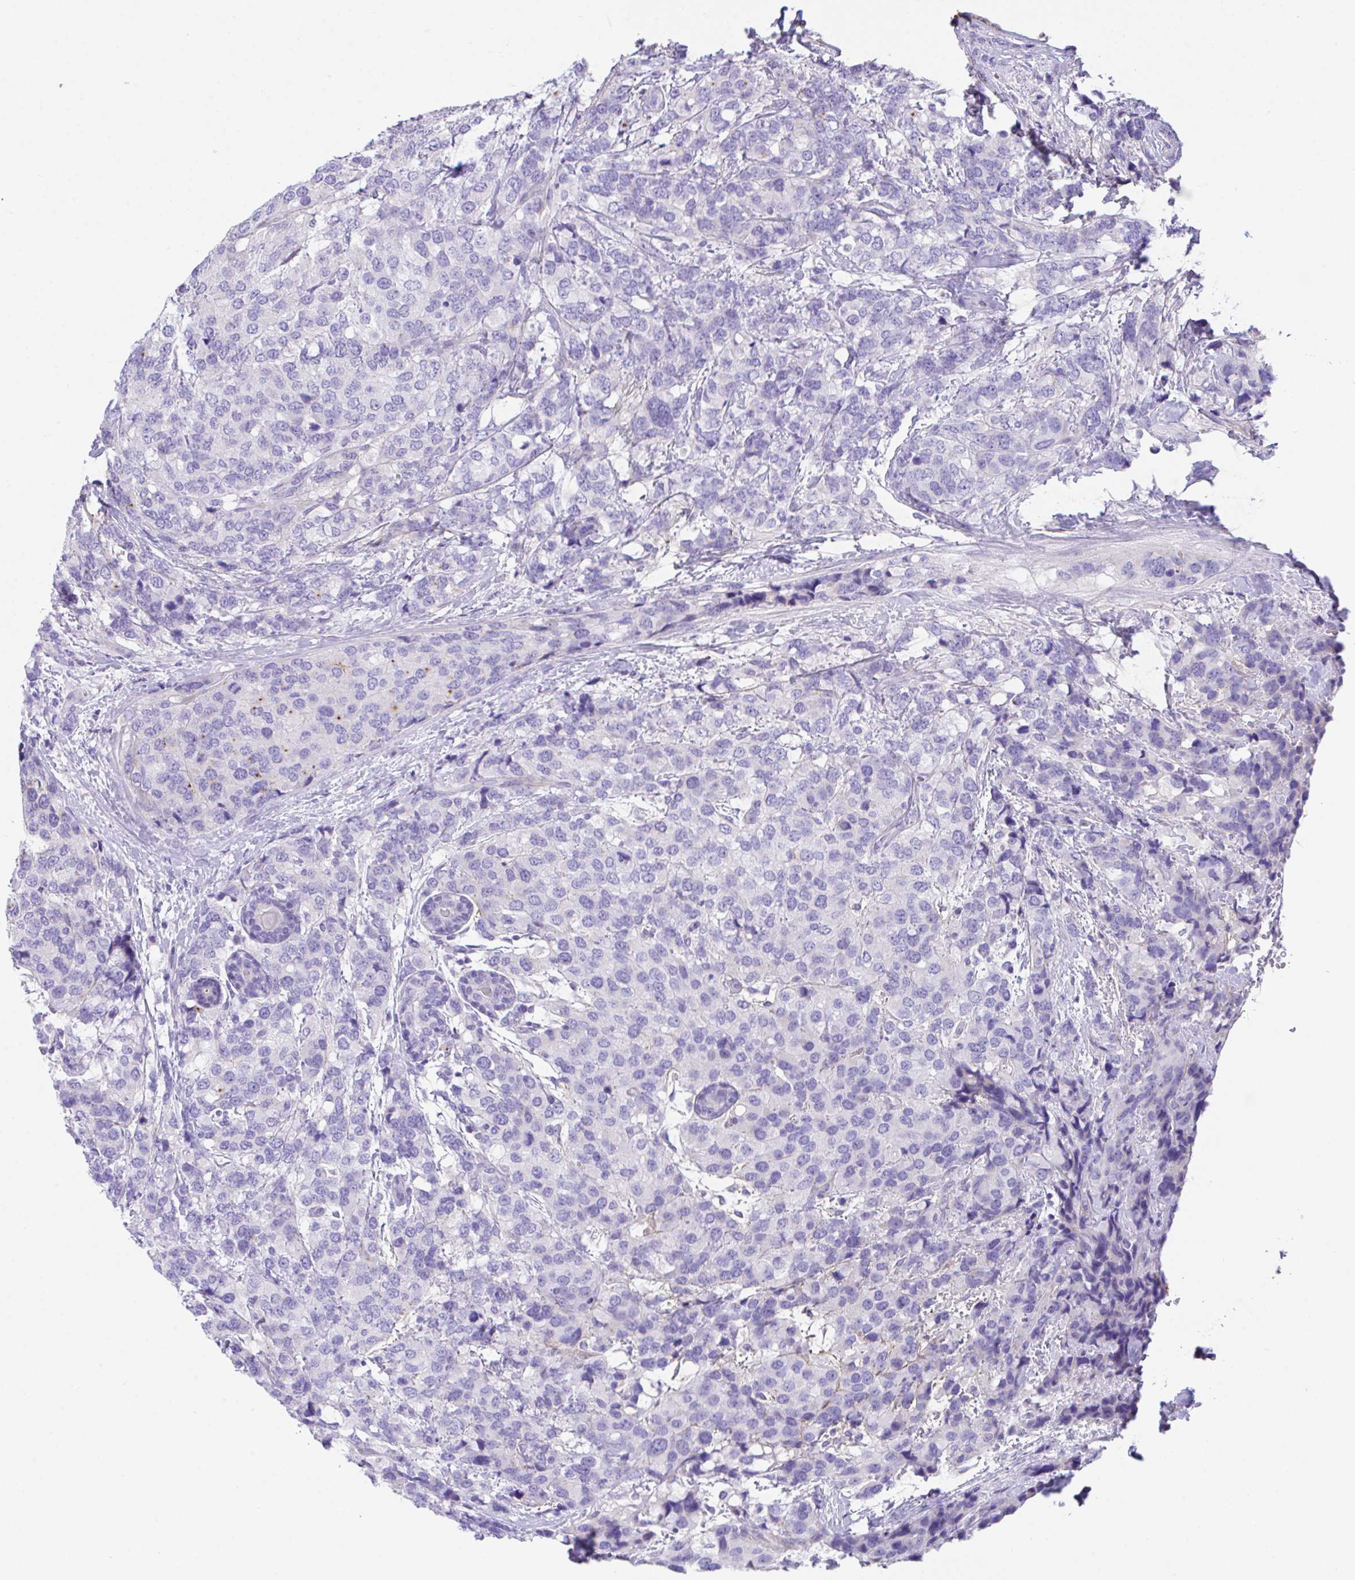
{"staining": {"intensity": "negative", "quantity": "none", "location": "none"}, "tissue": "breast cancer", "cell_type": "Tumor cells", "image_type": "cancer", "snomed": [{"axis": "morphology", "description": "Lobular carcinoma"}, {"axis": "topography", "description": "Breast"}], "caption": "Immunohistochemical staining of human breast cancer (lobular carcinoma) shows no significant positivity in tumor cells.", "gene": "SLC16A6", "patient": {"sex": "female", "age": 59}}